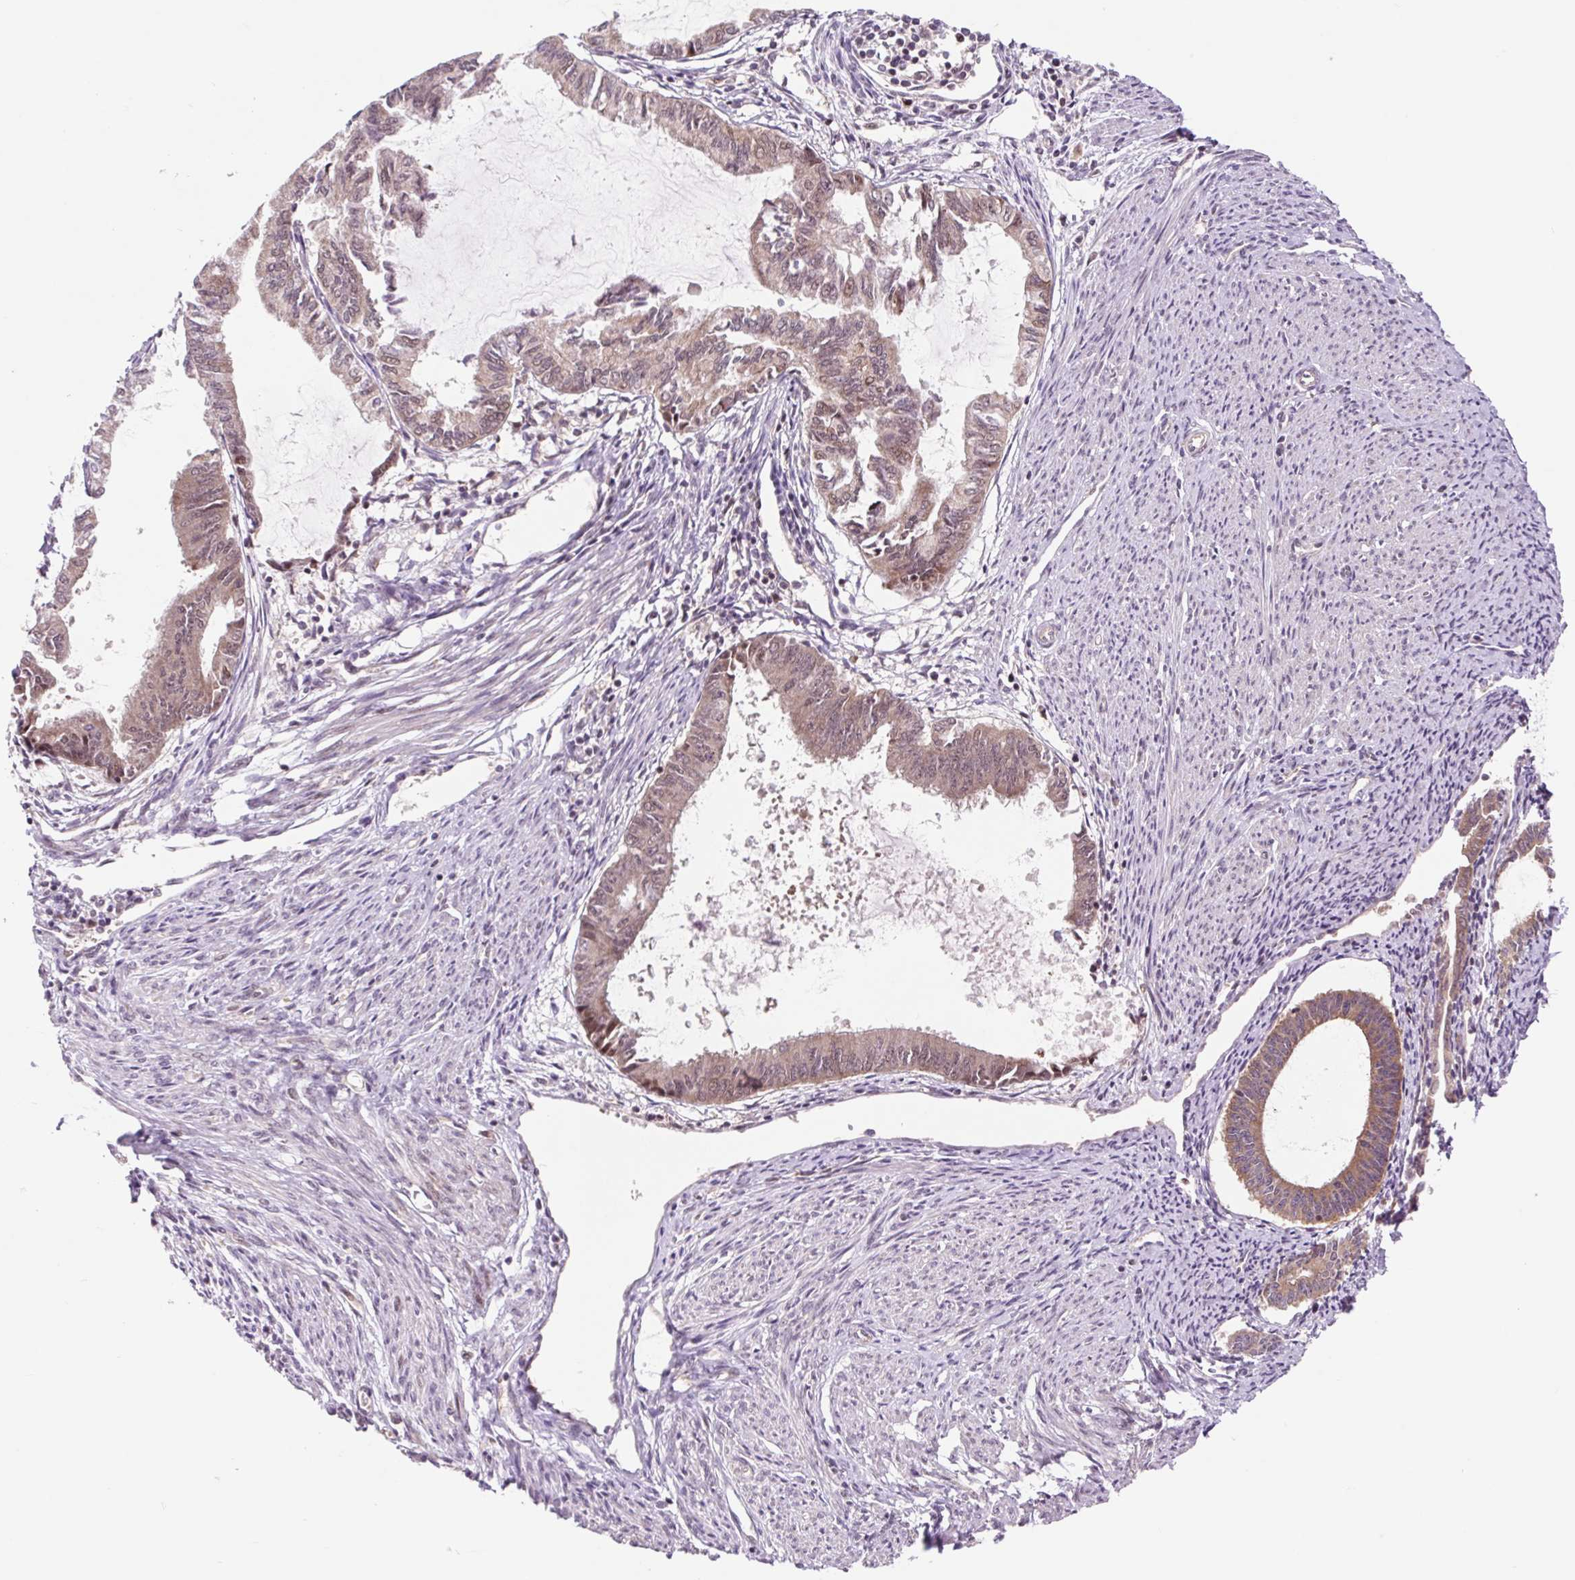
{"staining": {"intensity": "weak", "quantity": ">75%", "location": "cytoplasmic/membranous,nuclear"}, "tissue": "endometrial cancer", "cell_type": "Tumor cells", "image_type": "cancer", "snomed": [{"axis": "morphology", "description": "Adenocarcinoma, NOS"}, {"axis": "topography", "description": "Endometrium"}], "caption": "Endometrial cancer stained with immunohistochemistry exhibits weak cytoplasmic/membranous and nuclear positivity in approximately >75% of tumor cells. (brown staining indicates protein expression, while blue staining denotes nuclei).", "gene": "HFE", "patient": {"sex": "female", "age": 86}}